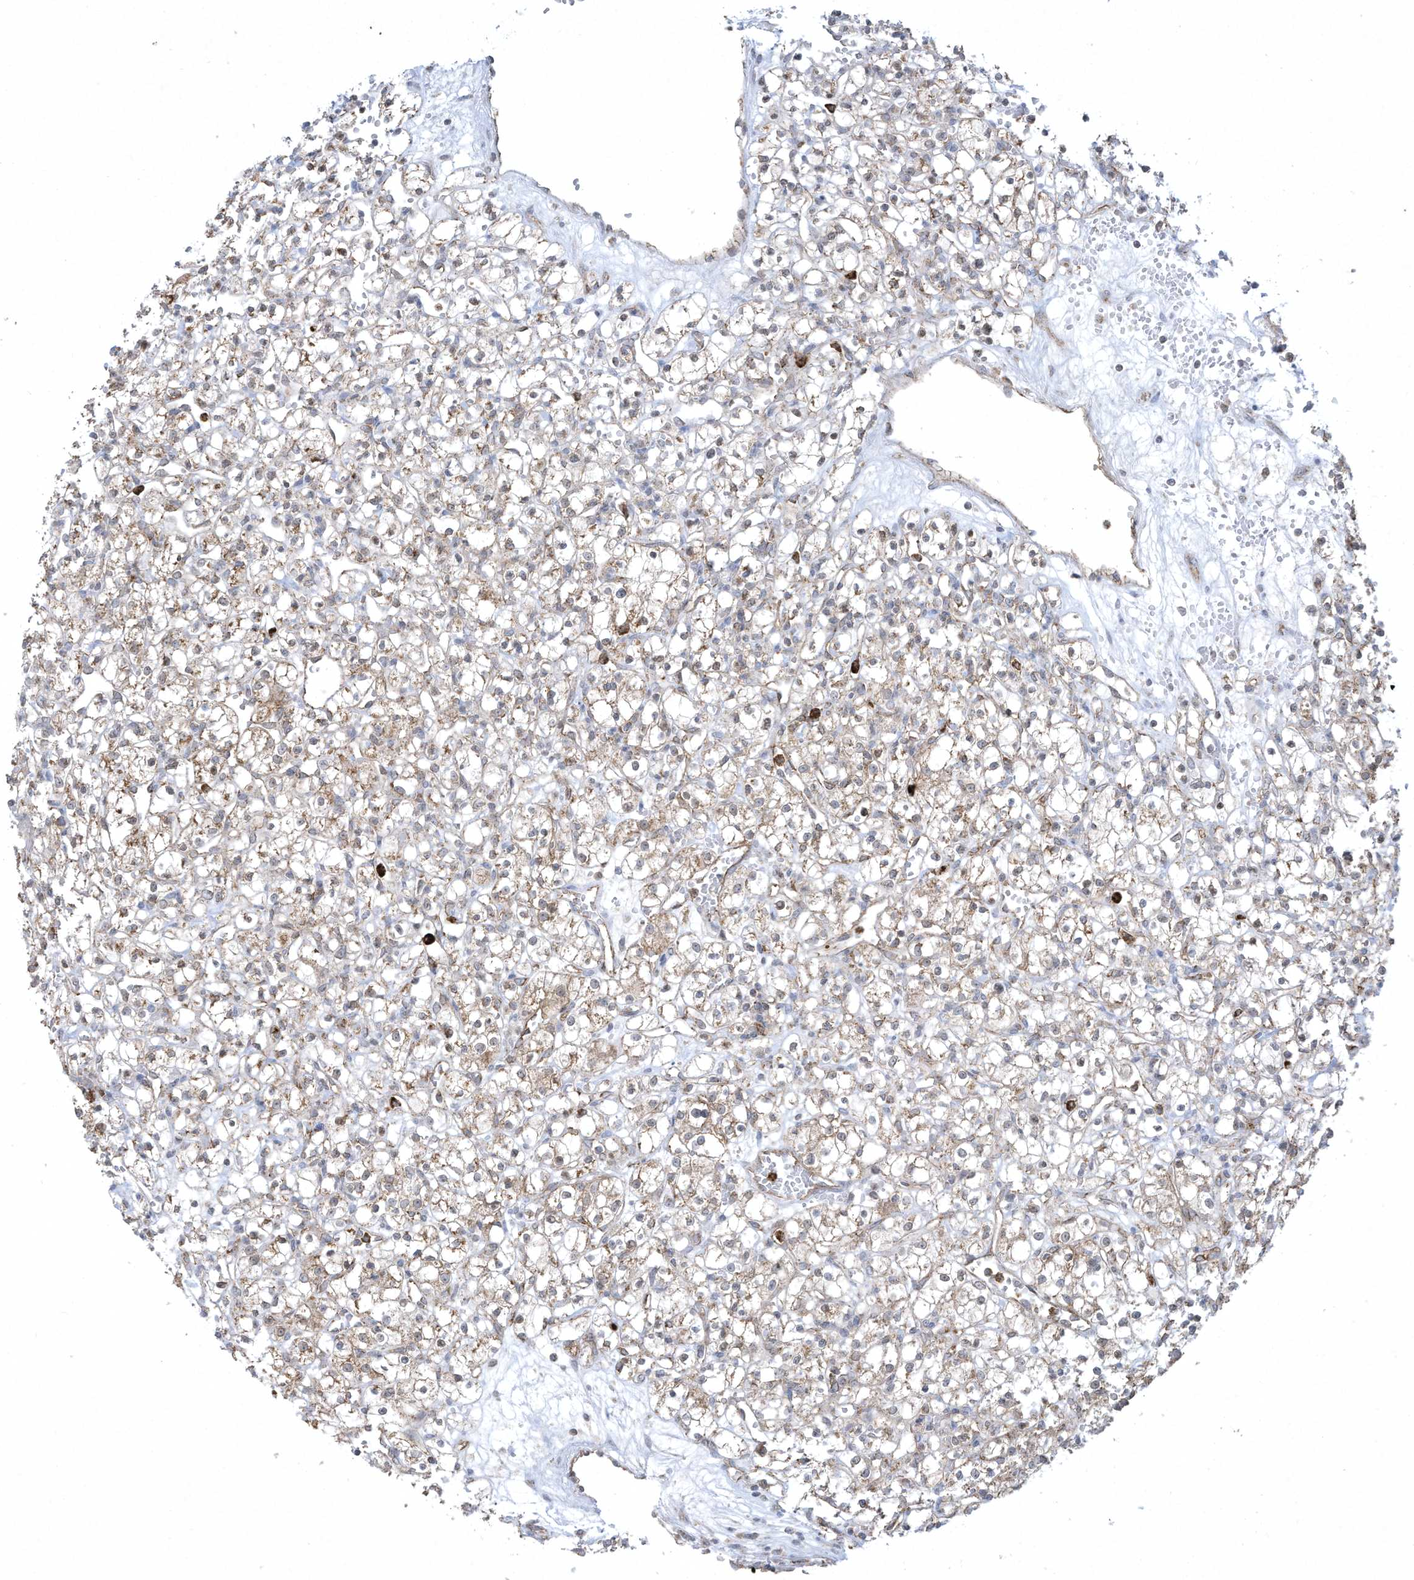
{"staining": {"intensity": "weak", "quantity": ">75%", "location": "cytoplasmic/membranous"}, "tissue": "renal cancer", "cell_type": "Tumor cells", "image_type": "cancer", "snomed": [{"axis": "morphology", "description": "Adenocarcinoma, NOS"}, {"axis": "topography", "description": "Kidney"}], "caption": "Immunohistochemical staining of adenocarcinoma (renal) shows low levels of weak cytoplasmic/membranous protein positivity in approximately >75% of tumor cells.", "gene": "CHRNA4", "patient": {"sex": "female", "age": 59}}